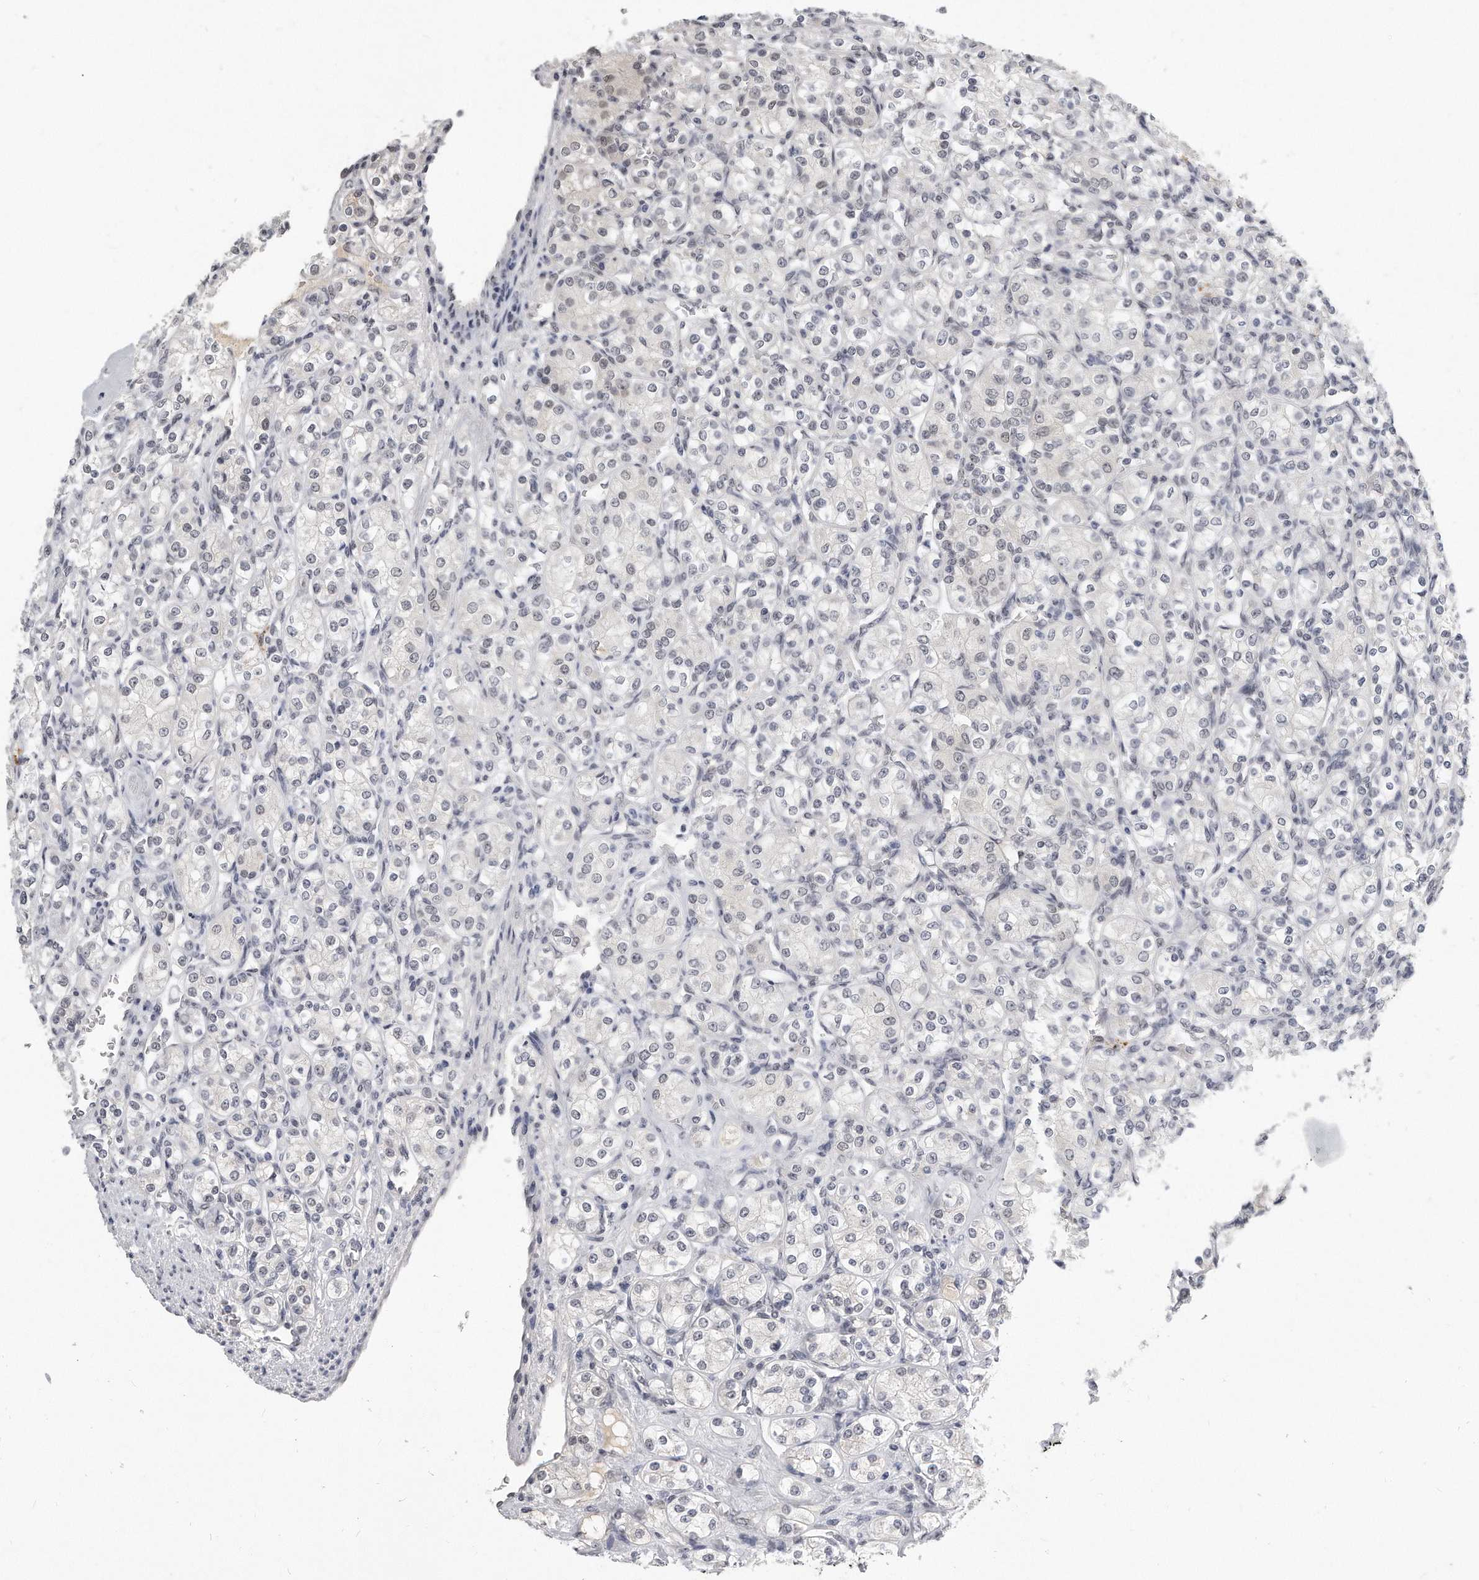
{"staining": {"intensity": "weak", "quantity": "<25%", "location": "nuclear"}, "tissue": "renal cancer", "cell_type": "Tumor cells", "image_type": "cancer", "snomed": [{"axis": "morphology", "description": "Adenocarcinoma, NOS"}, {"axis": "topography", "description": "Kidney"}], "caption": "Renal cancer (adenocarcinoma) stained for a protein using immunohistochemistry demonstrates no staining tumor cells.", "gene": "CTBP2", "patient": {"sex": "male", "age": 77}}